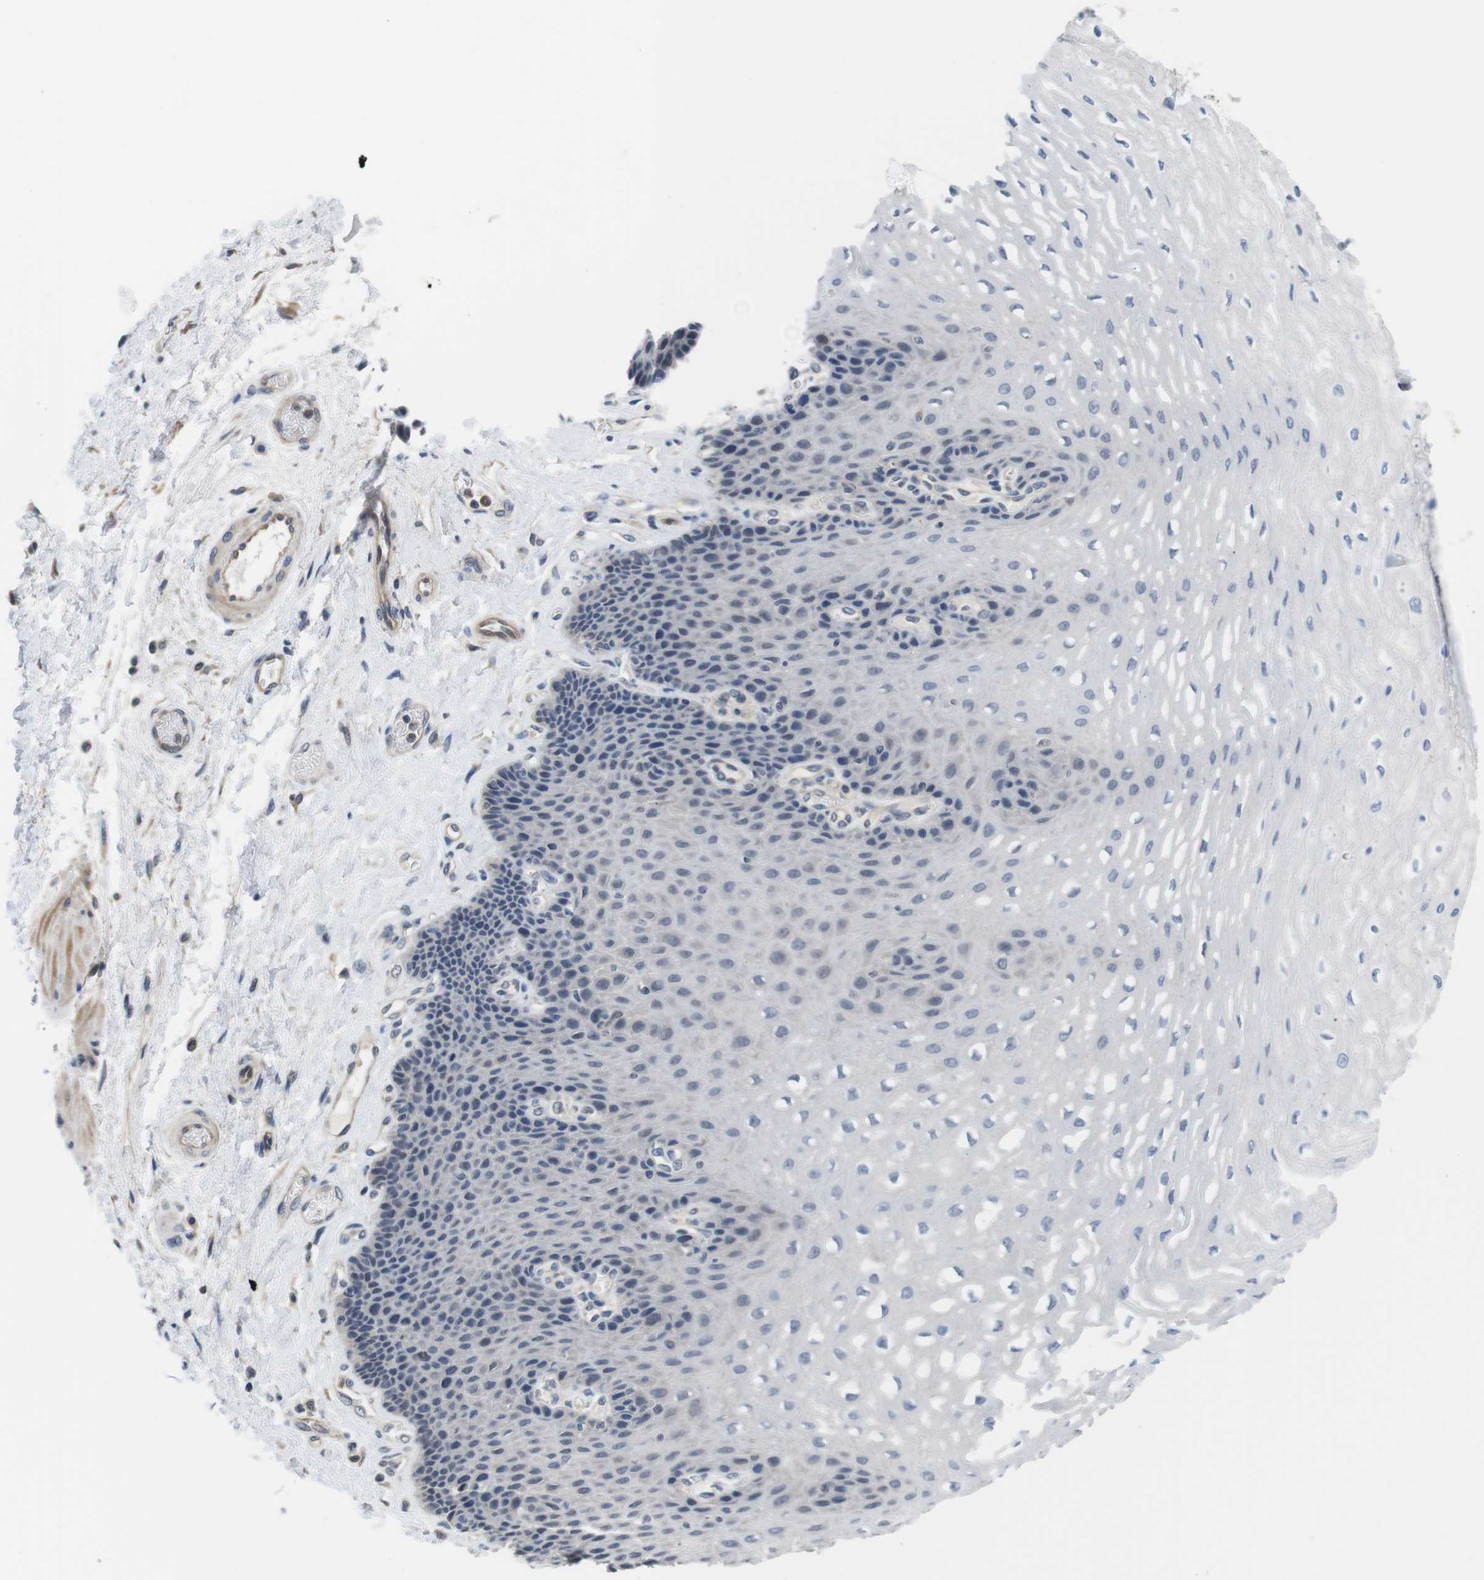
{"staining": {"intensity": "negative", "quantity": "none", "location": "none"}, "tissue": "esophagus", "cell_type": "Squamous epithelial cells", "image_type": "normal", "snomed": [{"axis": "morphology", "description": "Normal tissue, NOS"}, {"axis": "topography", "description": "Esophagus"}], "caption": "Immunohistochemistry micrograph of normal human esophagus stained for a protein (brown), which demonstrates no staining in squamous epithelial cells.", "gene": "FADD", "patient": {"sex": "female", "age": 72}}